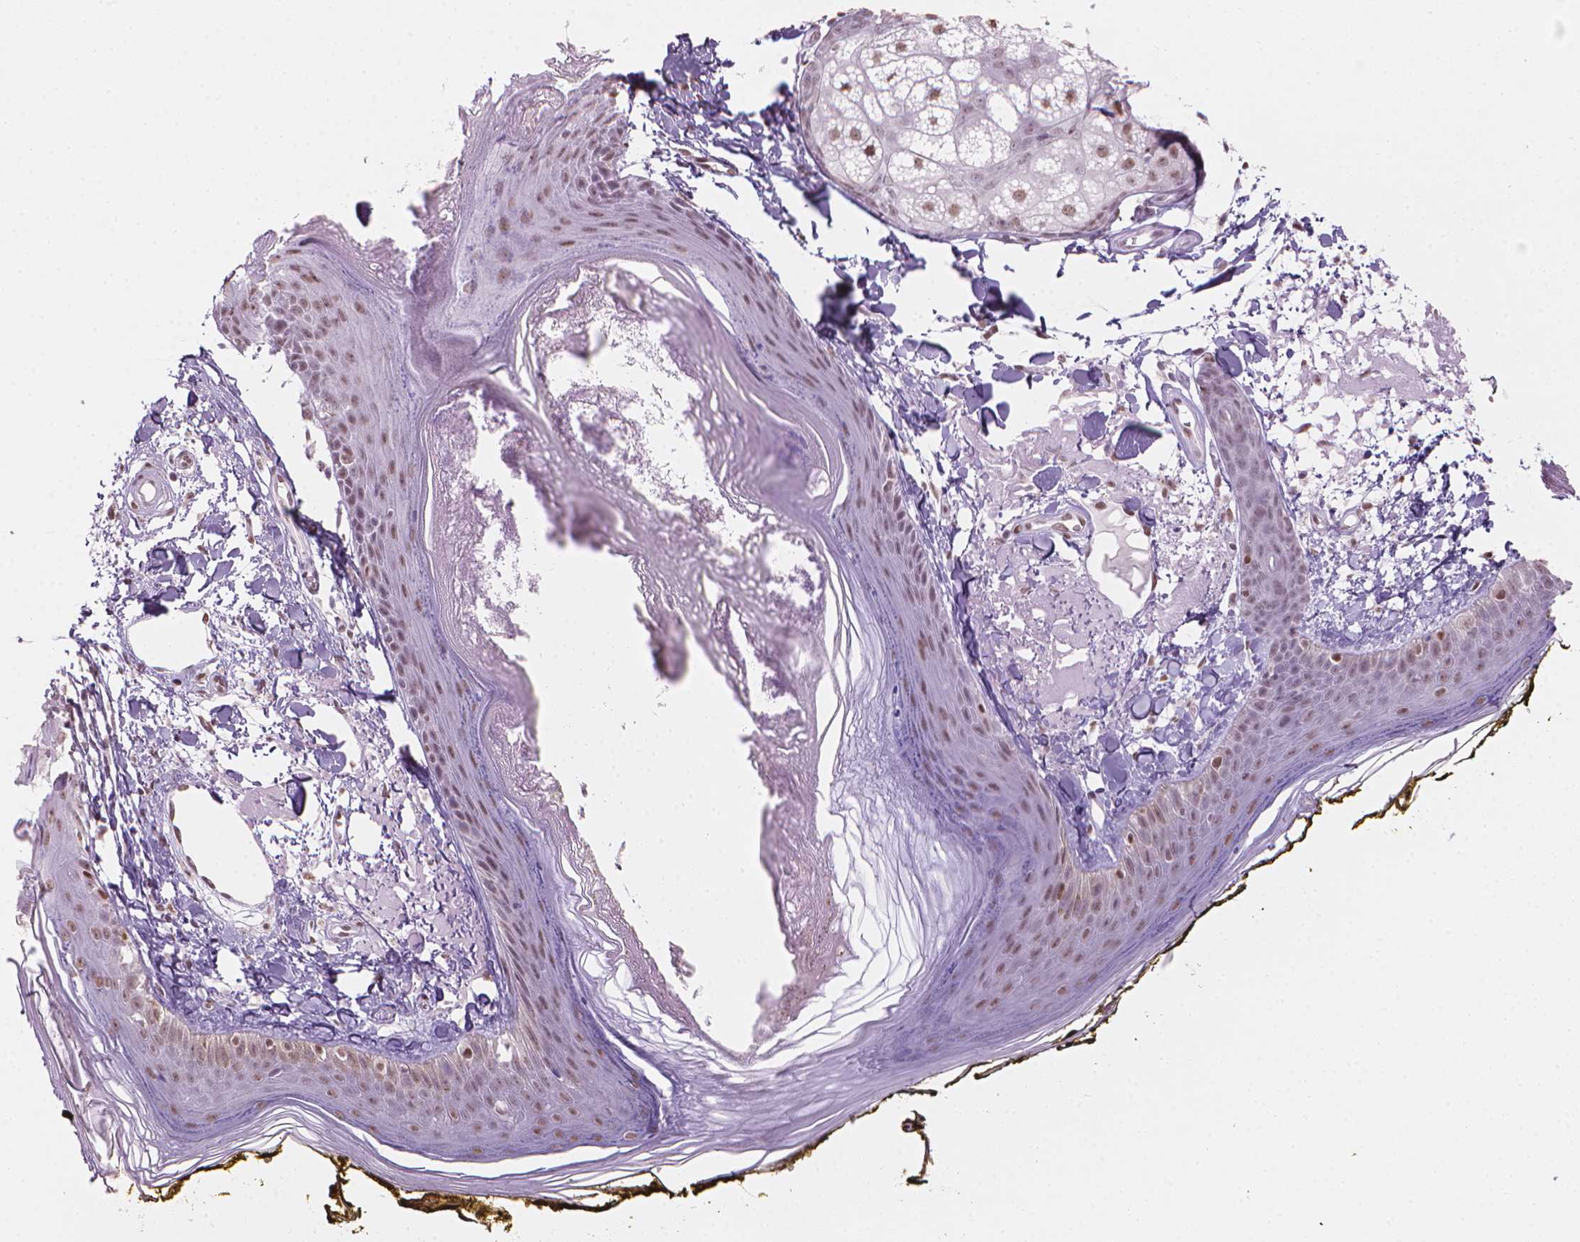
{"staining": {"intensity": "weak", "quantity": ">75%", "location": "nuclear"}, "tissue": "skin", "cell_type": "Fibroblasts", "image_type": "normal", "snomed": [{"axis": "morphology", "description": "Normal tissue, NOS"}, {"axis": "topography", "description": "Skin"}], "caption": "Immunohistochemistry (DAB) staining of benign human skin shows weak nuclear protein expression in approximately >75% of fibroblasts.", "gene": "PIAS2", "patient": {"sex": "male", "age": 76}}